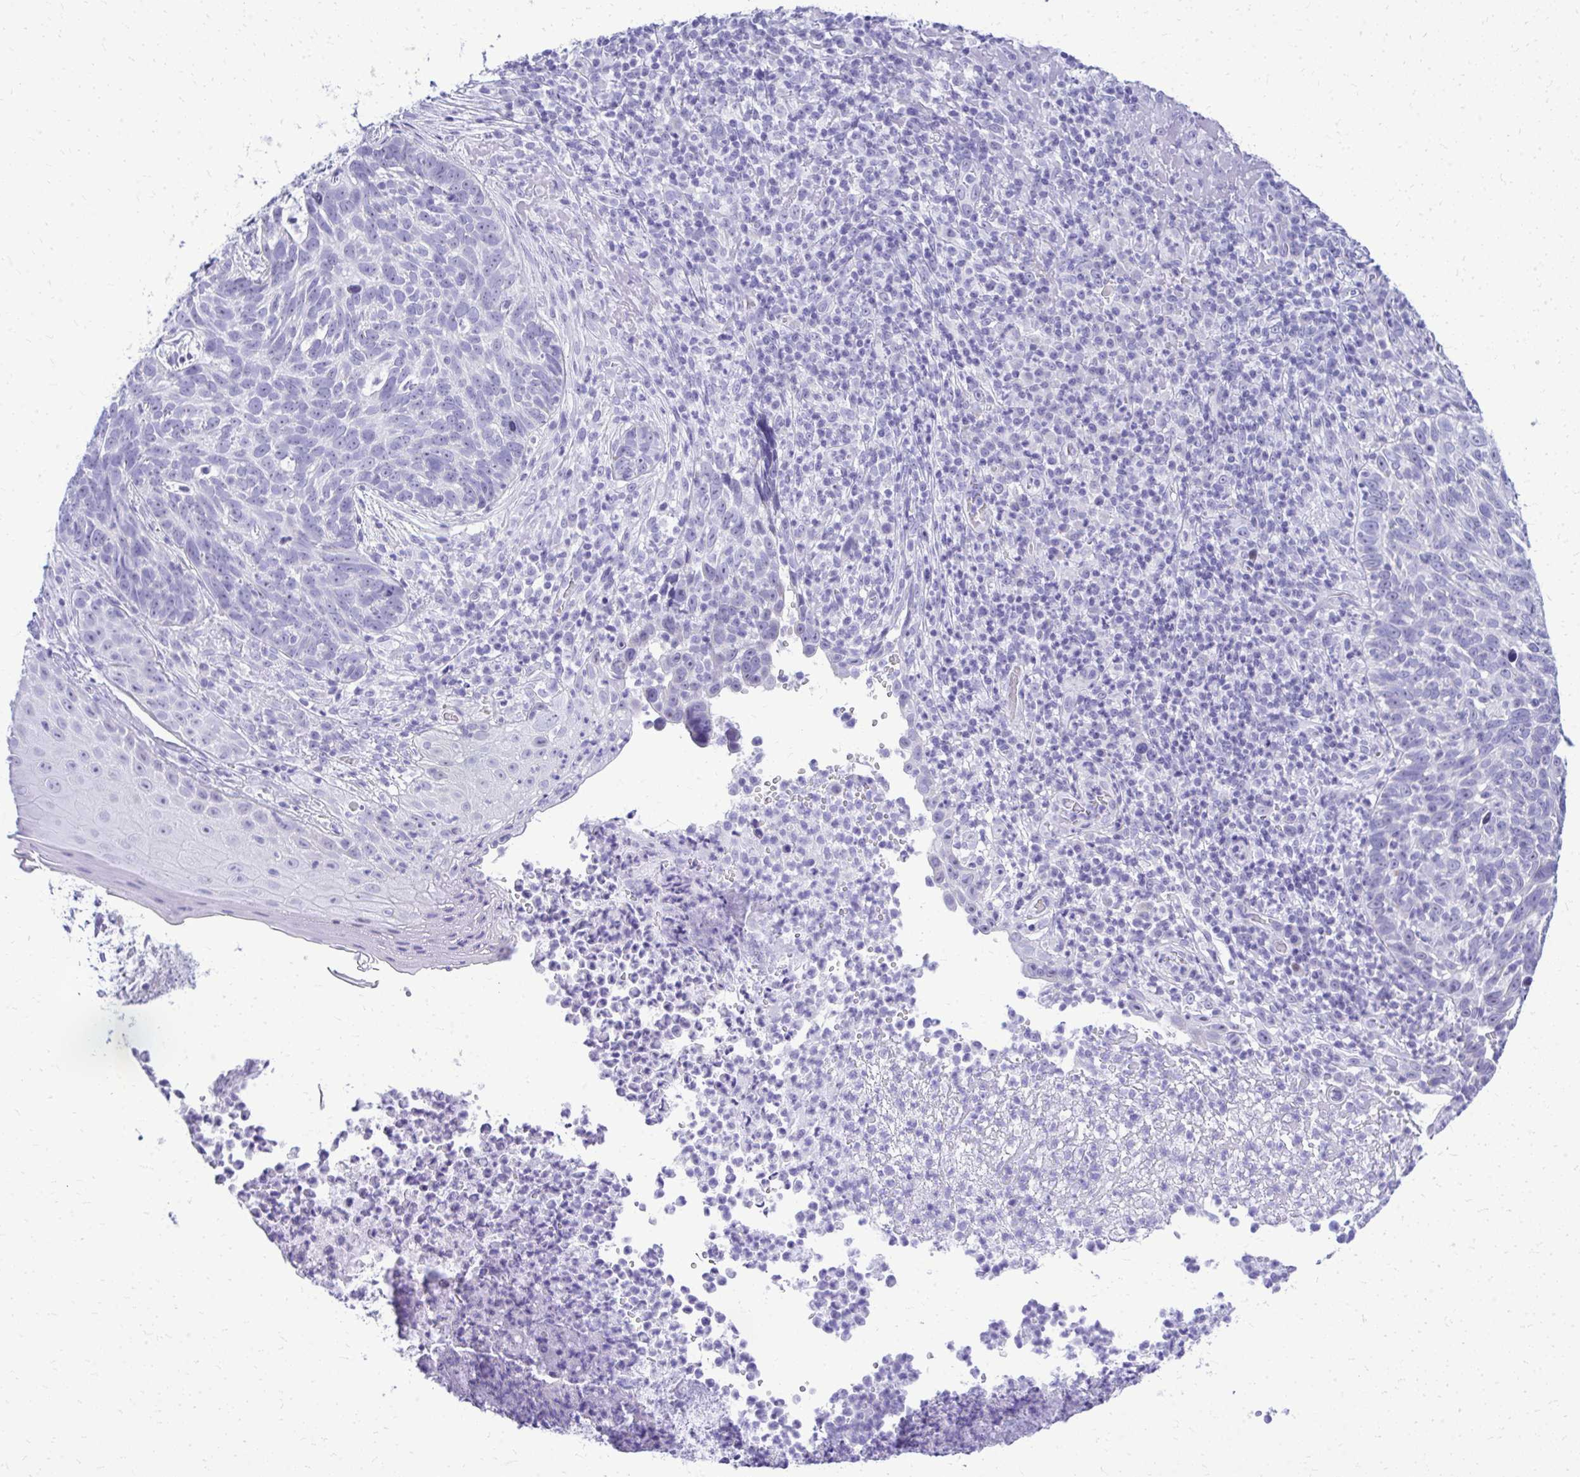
{"staining": {"intensity": "negative", "quantity": "none", "location": "none"}, "tissue": "skin cancer", "cell_type": "Tumor cells", "image_type": "cancer", "snomed": [{"axis": "morphology", "description": "Basal cell carcinoma"}, {"axis": "topography", "description": "Skin"}, {"axis": "topography", "description": "Skin of face"}], "caption": "Immunohistochemistry image of neoplastic tissue: human skin basal cell carcinoma stained with DAB exhibits no significant protein staining in tumor cells. Nuclei are stained in blue.", "gene": "RALYL", "patient": {"sex": "female", "age": 95}}